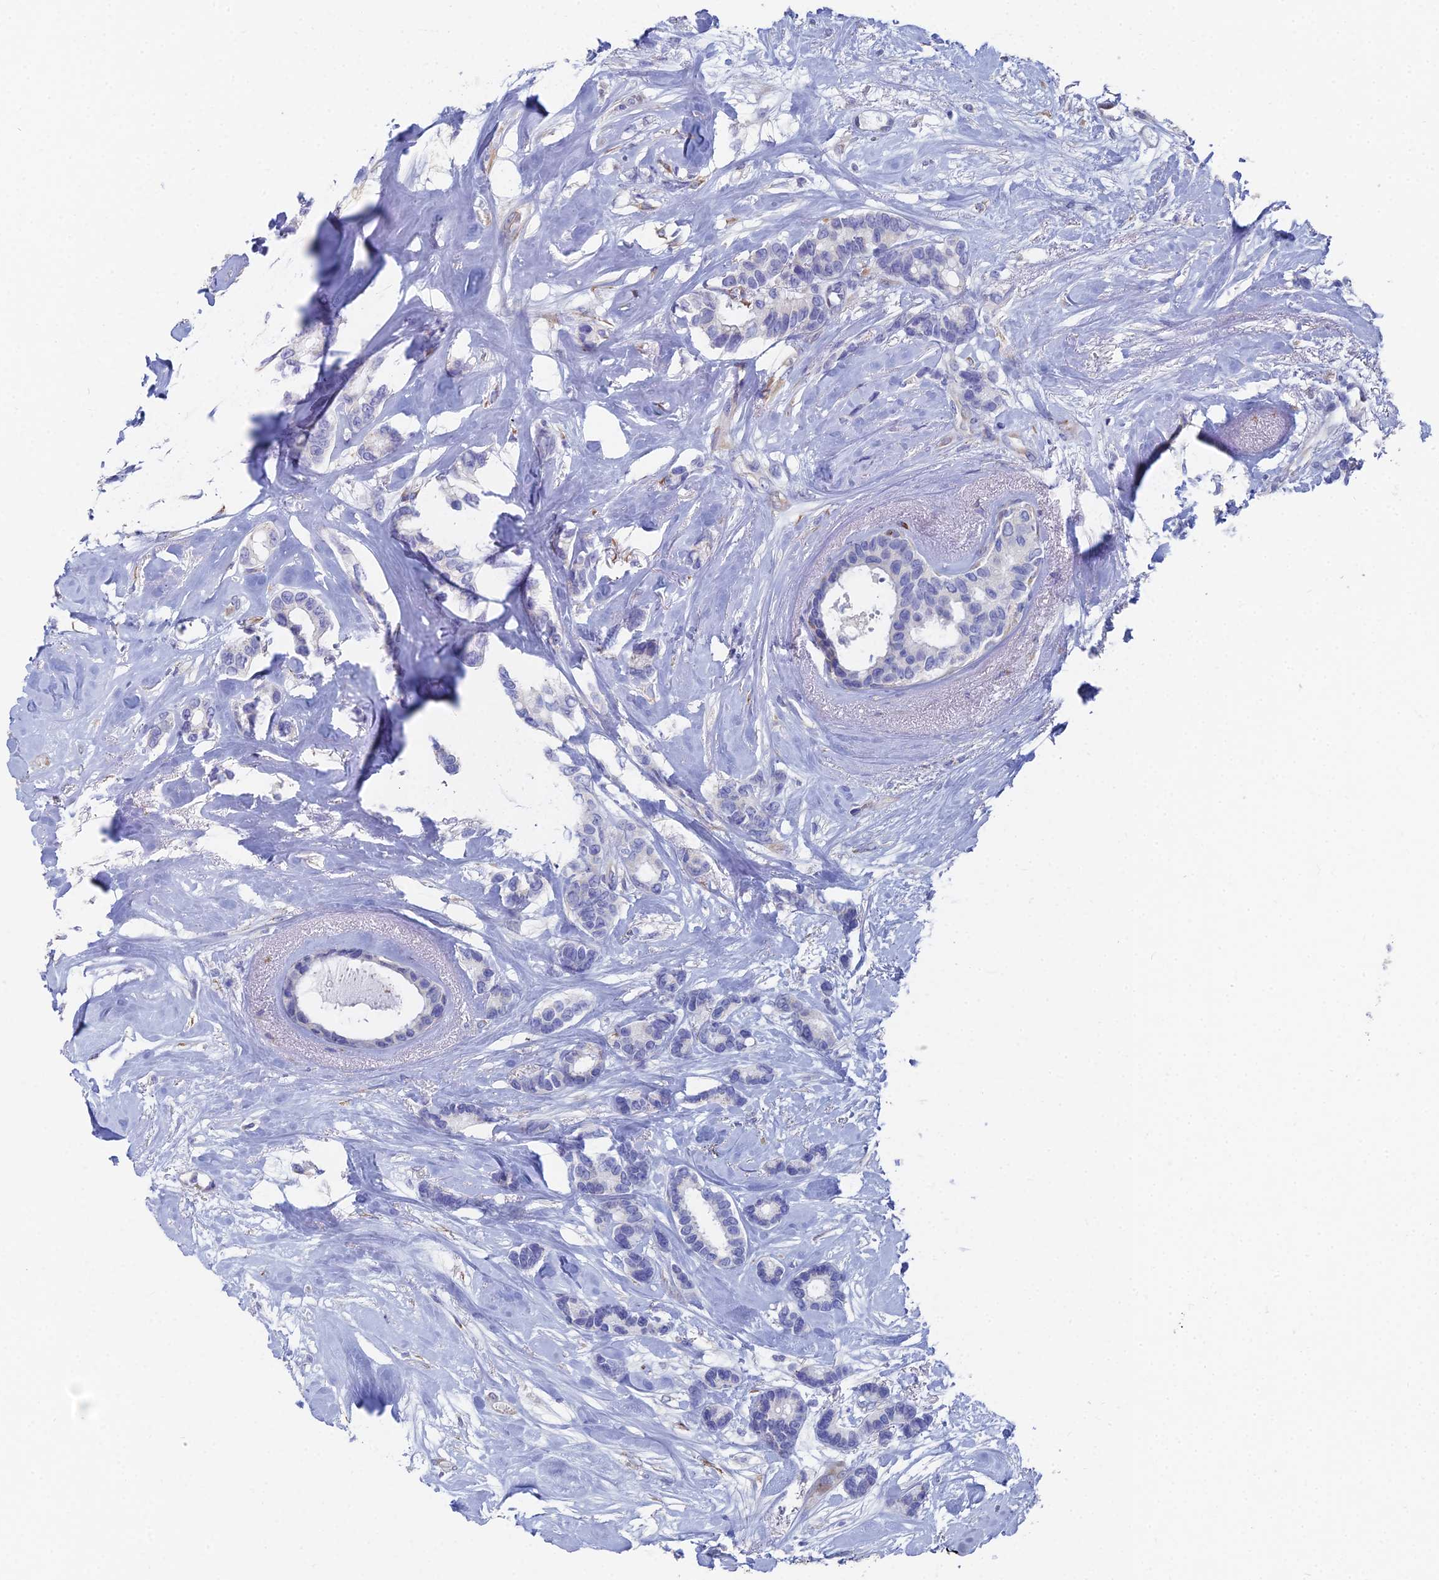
{"staining": {"intensity": "negative", "quantity": "none", "location": "none"}, "tissue": "breast cancer", "cell_type": "Tumor cells", "image_type": "cancer", "snomed": [{"axis": "morphology", "description": "Duct carcinoma"}, {"axis": "topography", "description": "Breast"}], "caption": "Protein analysis of breast intraductal carcinoma displays no significant positivity in tumor cells.", "gene": "TNNT3", "patient": {"sex": "female", "age": 87}}